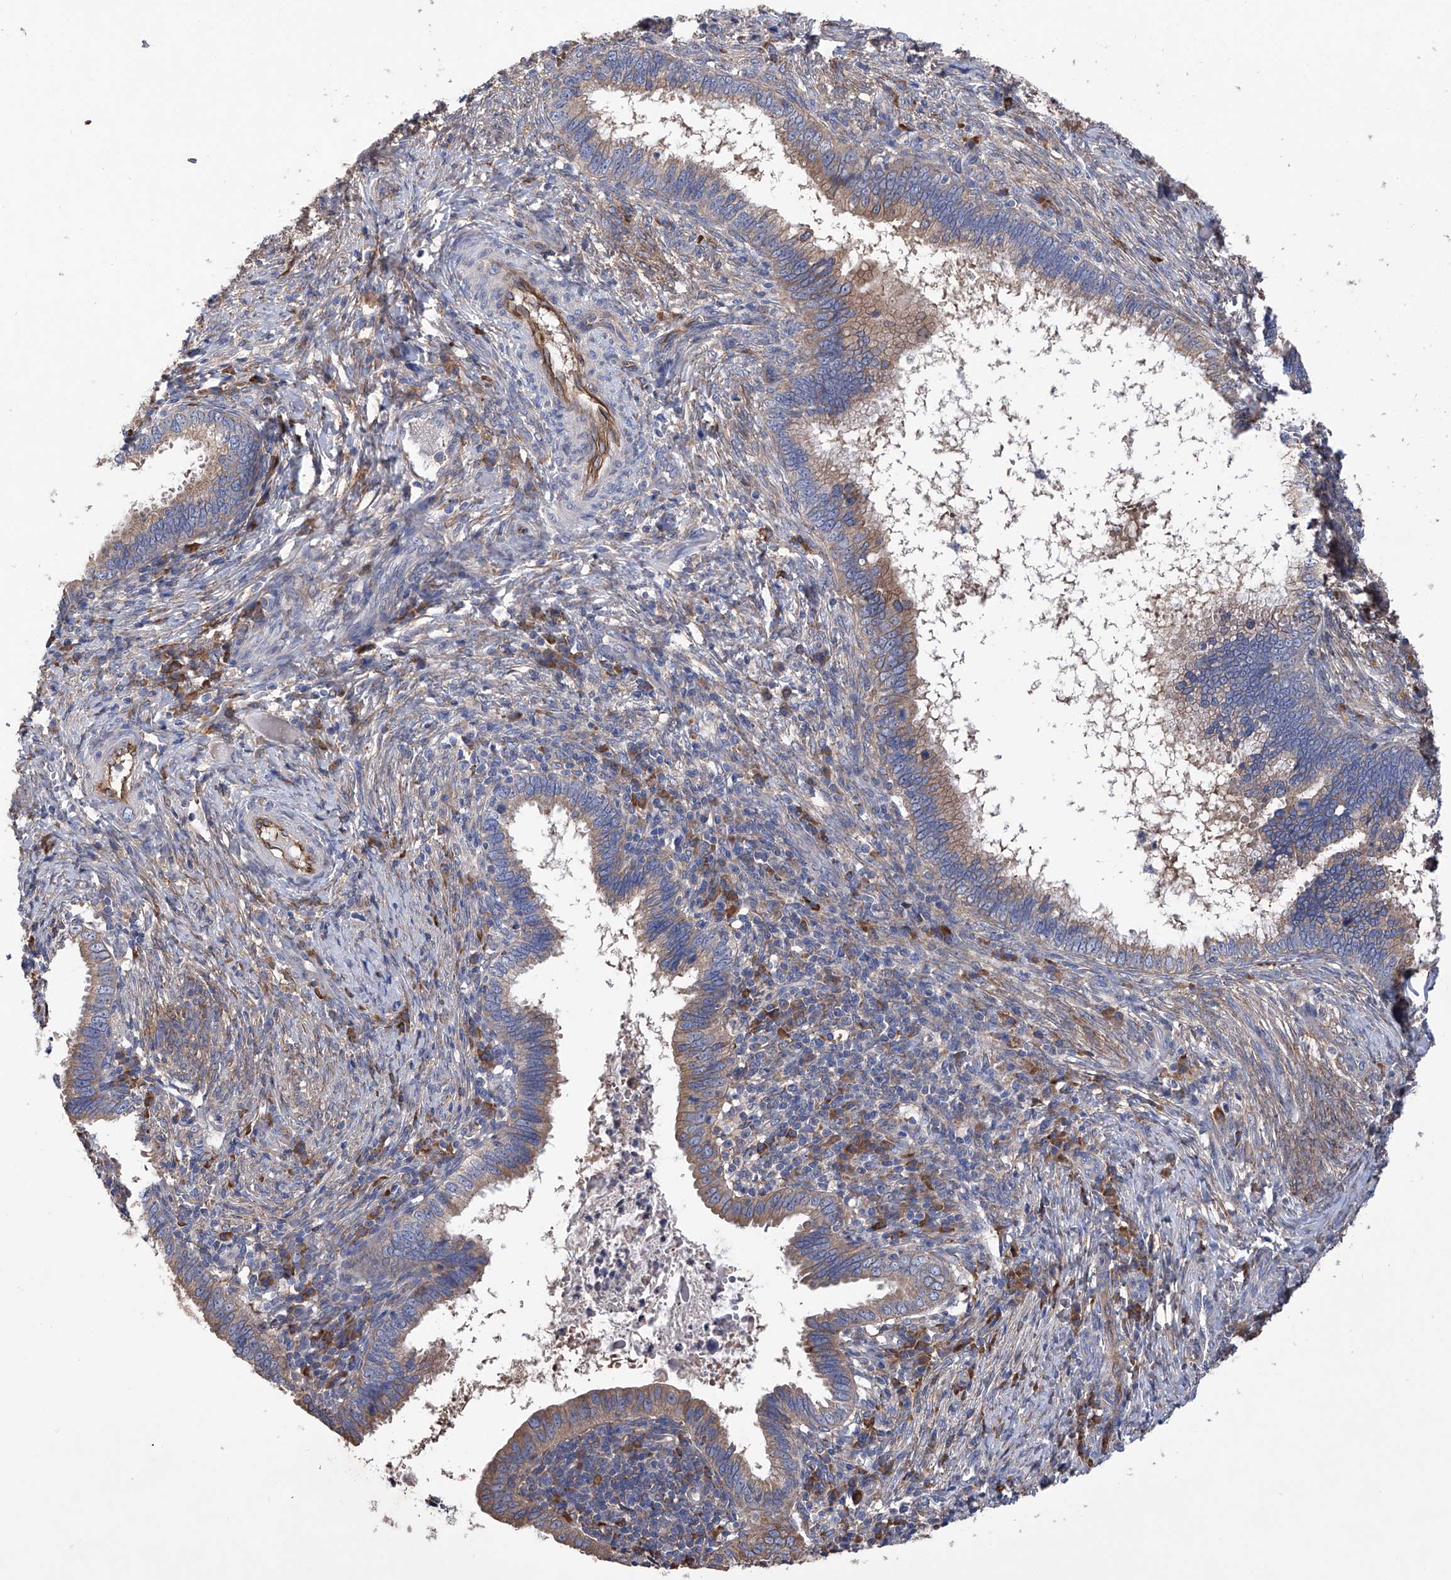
{"staining": {"intensity": "moderate", "quantity": ">75%", "location": "cytoplasmic/membranous"}, "tissue": "cervical cancer", "cell_type": "Tumor cells", "image_type": "cancer", "snomed": [{"axis": "morphology", "description": "Adenocarcinoma, NOS"}, {"axis": "topography", "description": "Cervix"}], "caption": "Human cervical cancer stained with a brown dye reveals moderate cytoplasmic/membranous positive positivity in about >75% of tumor cells.", "gene": "INPP5B", "patient": {"sex": "female", "age": 36}}